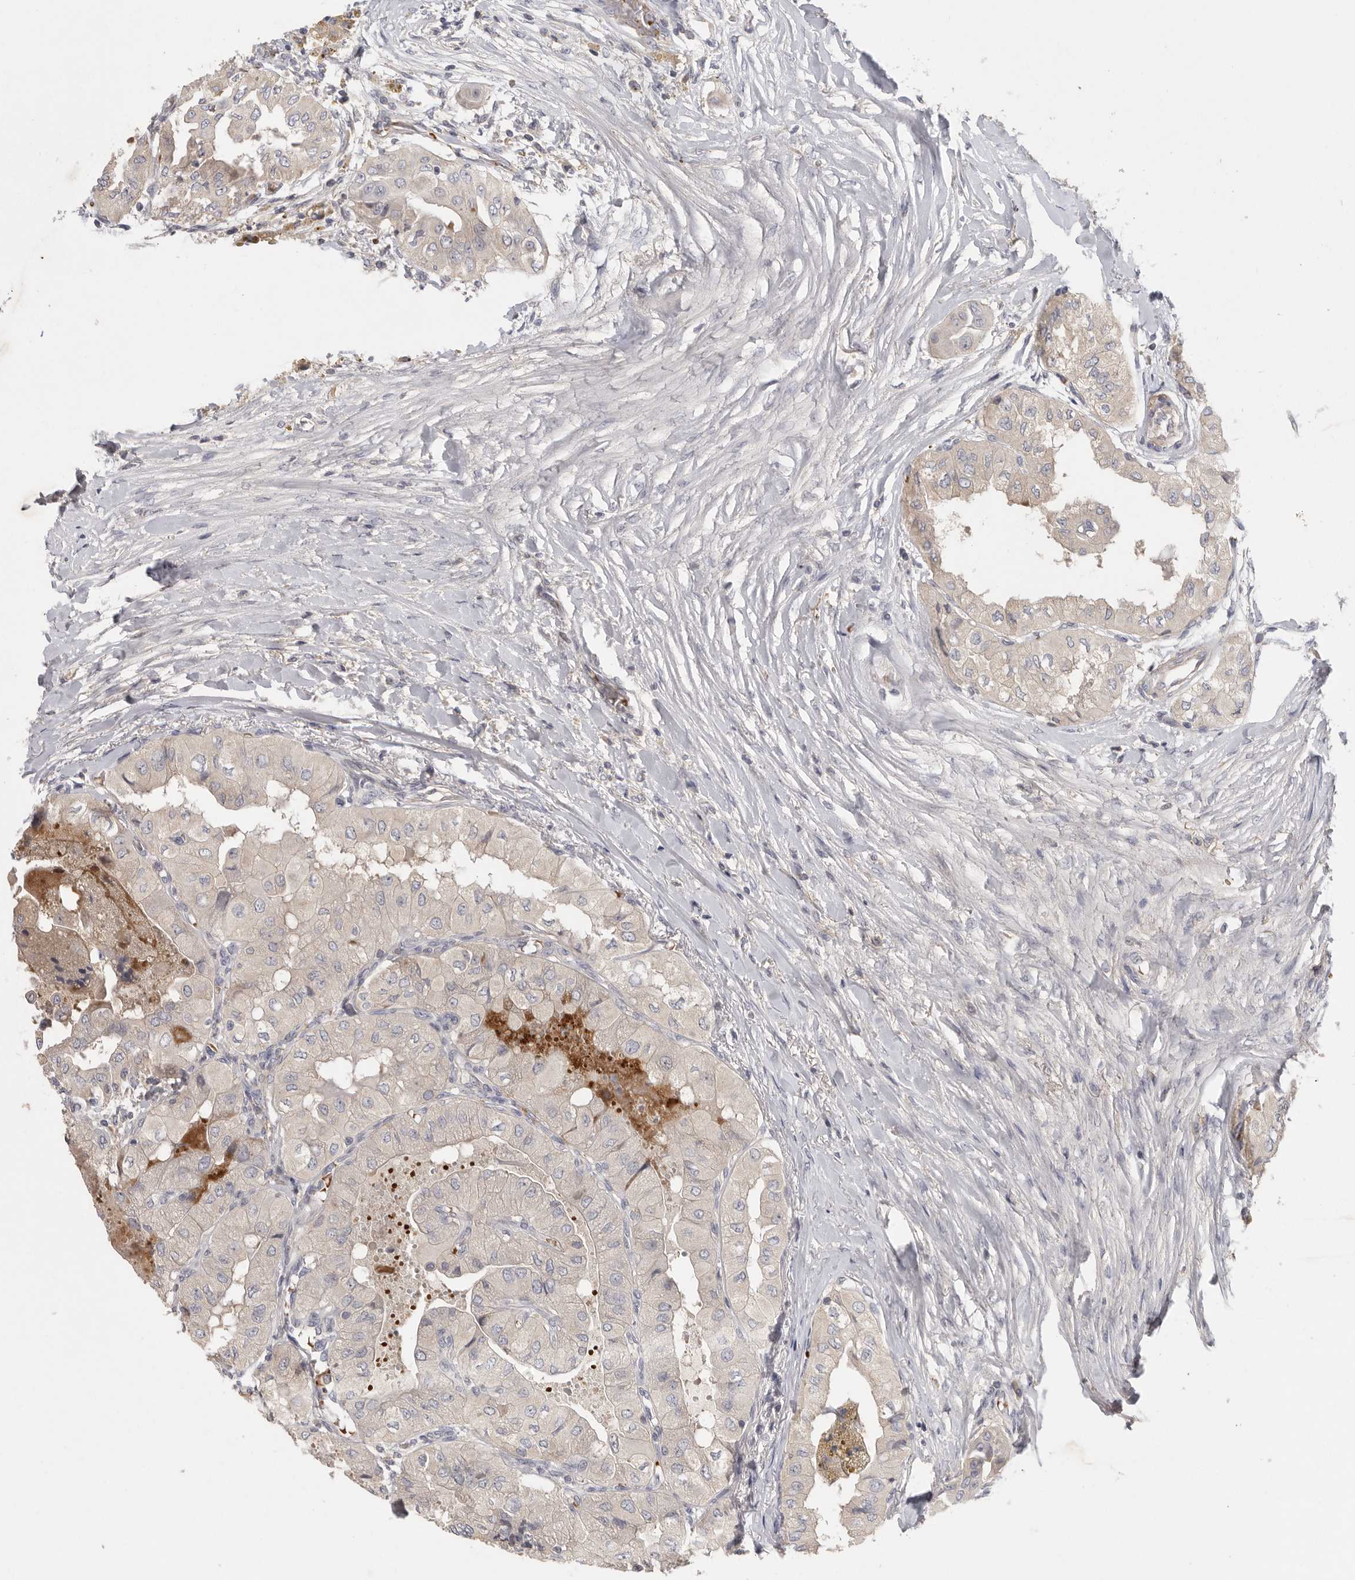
{"staining": {"intensity": "negative", "quantity": "none", "location": "none"}, "tissue": "thyroid cancer", "cell_type": "Tumor cells", "image_type": "cancer", "snomed": [{"axis": "morphology", "description": "Papillary adenocarcinoma, NOS"}, {"axis": "topography", "description": "Thyroid gland"}], "caption": "Immunohistochemistry of thyroid cancer (papillary adenocarcinoma) shows no staining in tumor cells.", "gene": "CFAP298", "patient": {"sex": "female", "age": 59}}